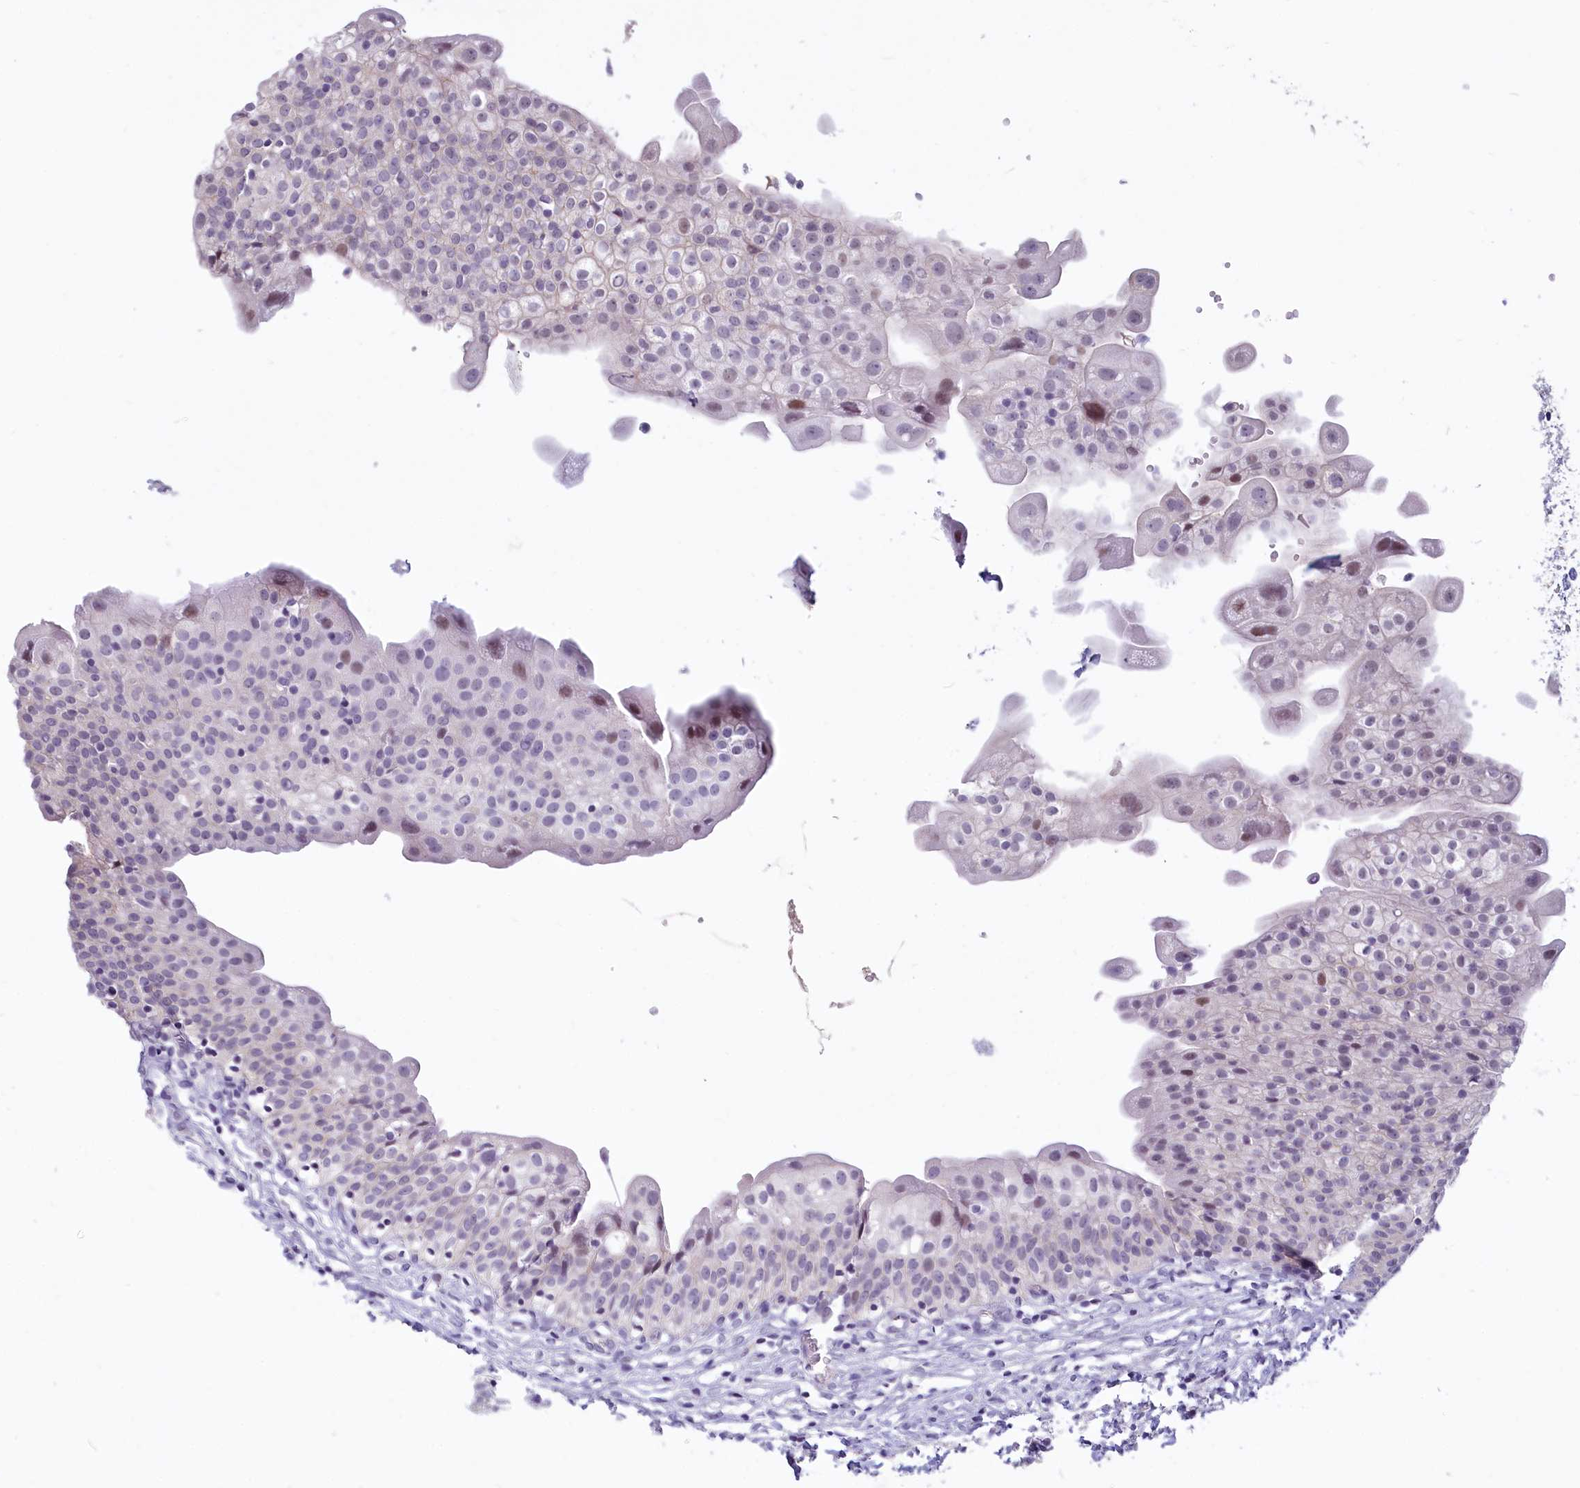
{"staining": {"intensity": "moderate", "quantity": "<25%", "location": "nuclear"}, "tissue": "urinary bladder", "cell_type": "Urothelial cells", "image_type": "normal", "snomed": [{"axis": "morphology", "description": "Normal tissue, NOS"}, {"axis": "topography", "description": "Urinary bladder"}], "caption": "Human urinary bladder stained for a protein (brown) exhibits moderate nuclear positive staining in approximately <25% of urothelial cells.", "gene": "PROCR", "patient": {"sex": "male", "age": 55}}